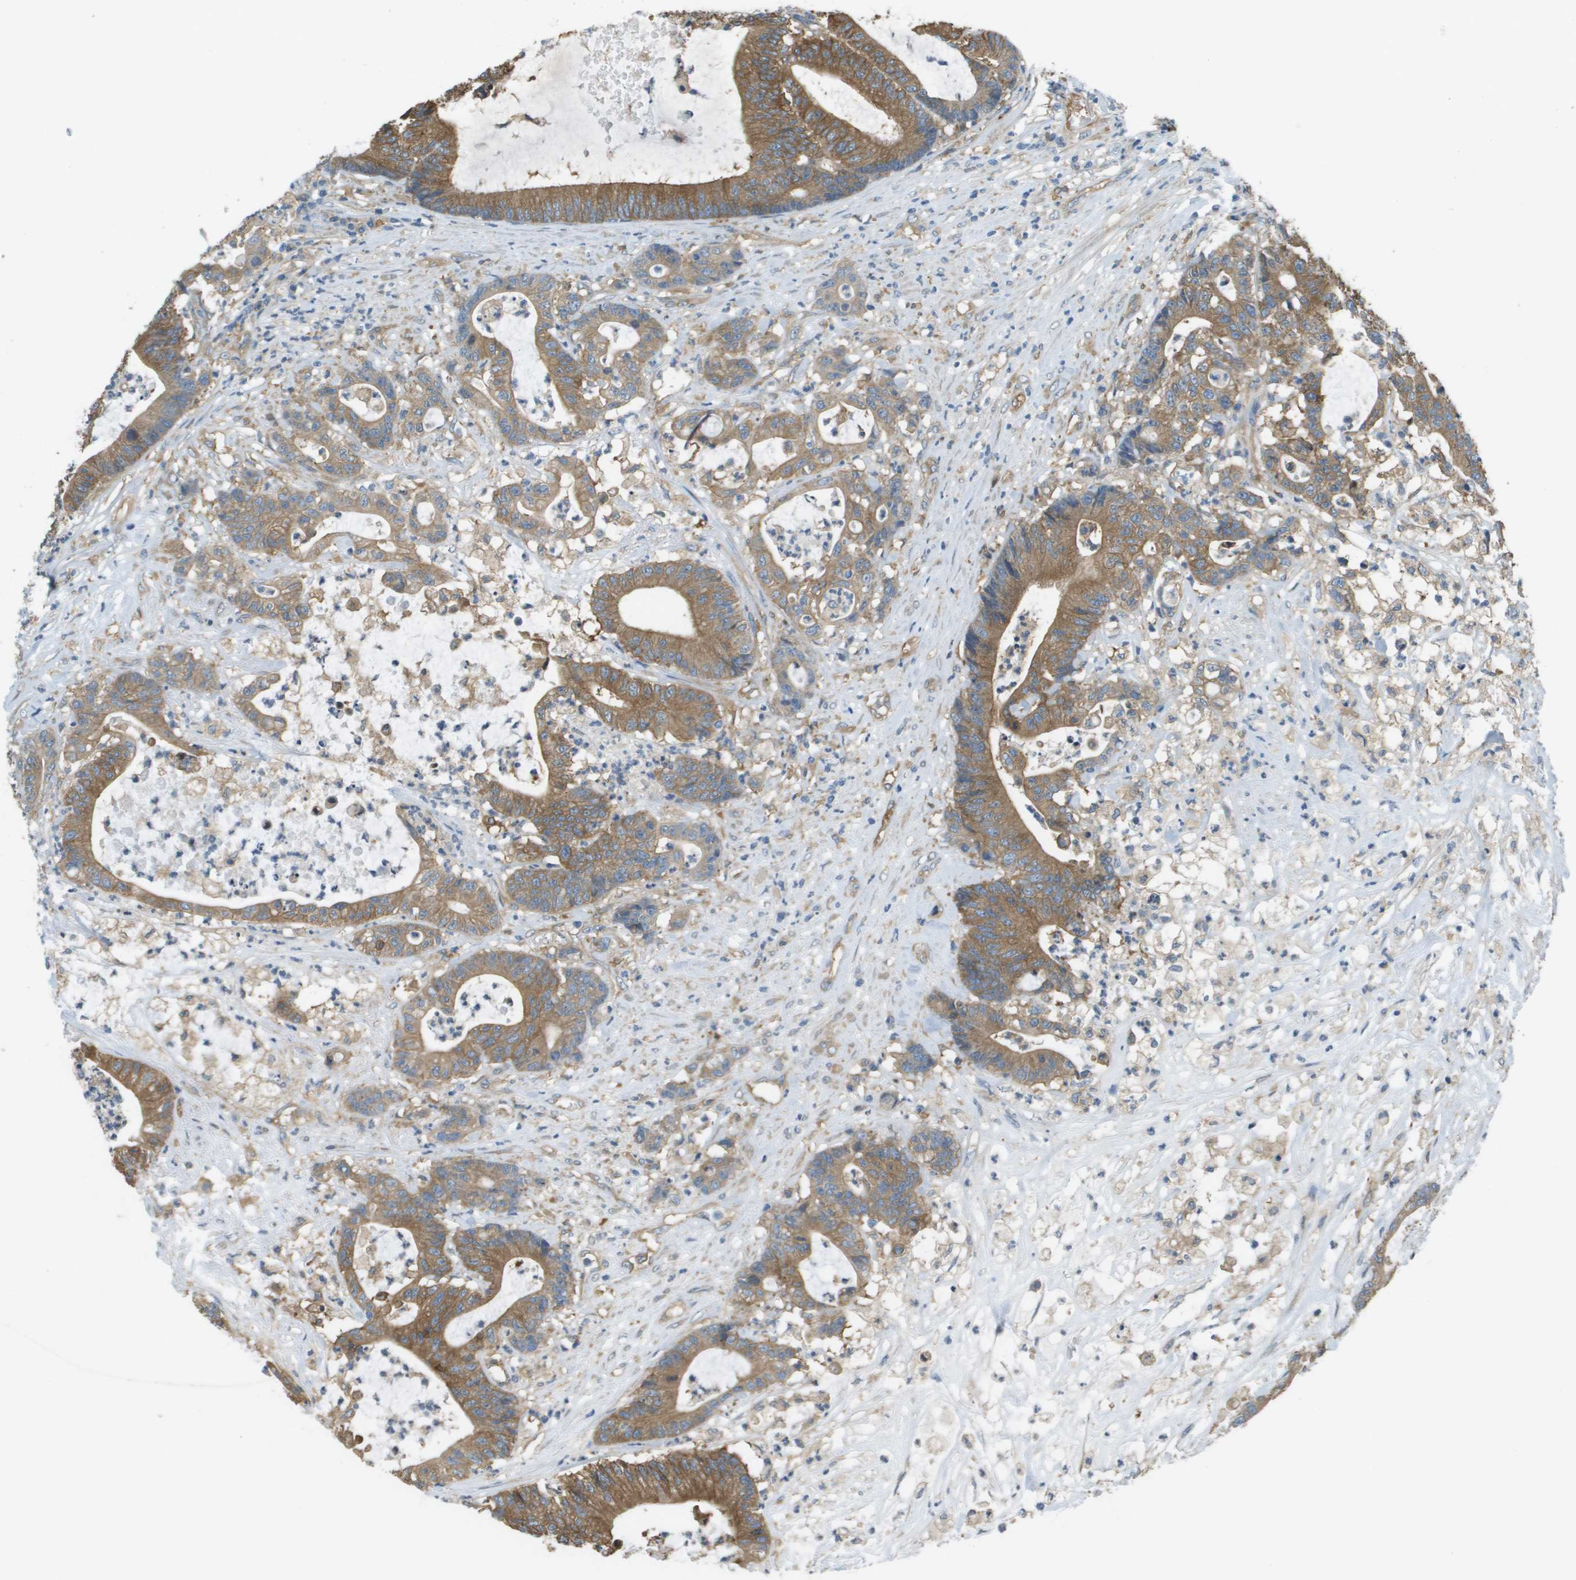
{"staining": {"intensity": "moderate", "quantity": ">75%", "location": "cytoplasmic/membranous"}, "tissue": "colorectal cancer", "cell_type": "Tumor cells", "image_type": "cancer", "snomed": [{"axis": "morphology", "description": "Adenocarcinoma, NOS"}, {"axis": "topography", "description": "Colon"}], "caption": "This photomicrograph demonstrates immunohistochemistry staining of human colorectal cancer, with medium moderate cytoplasmic/membranous staining in about >75% of tumor cells.", "gene": "CORO1B", "patient": {"sex": "female", "age": 84}}